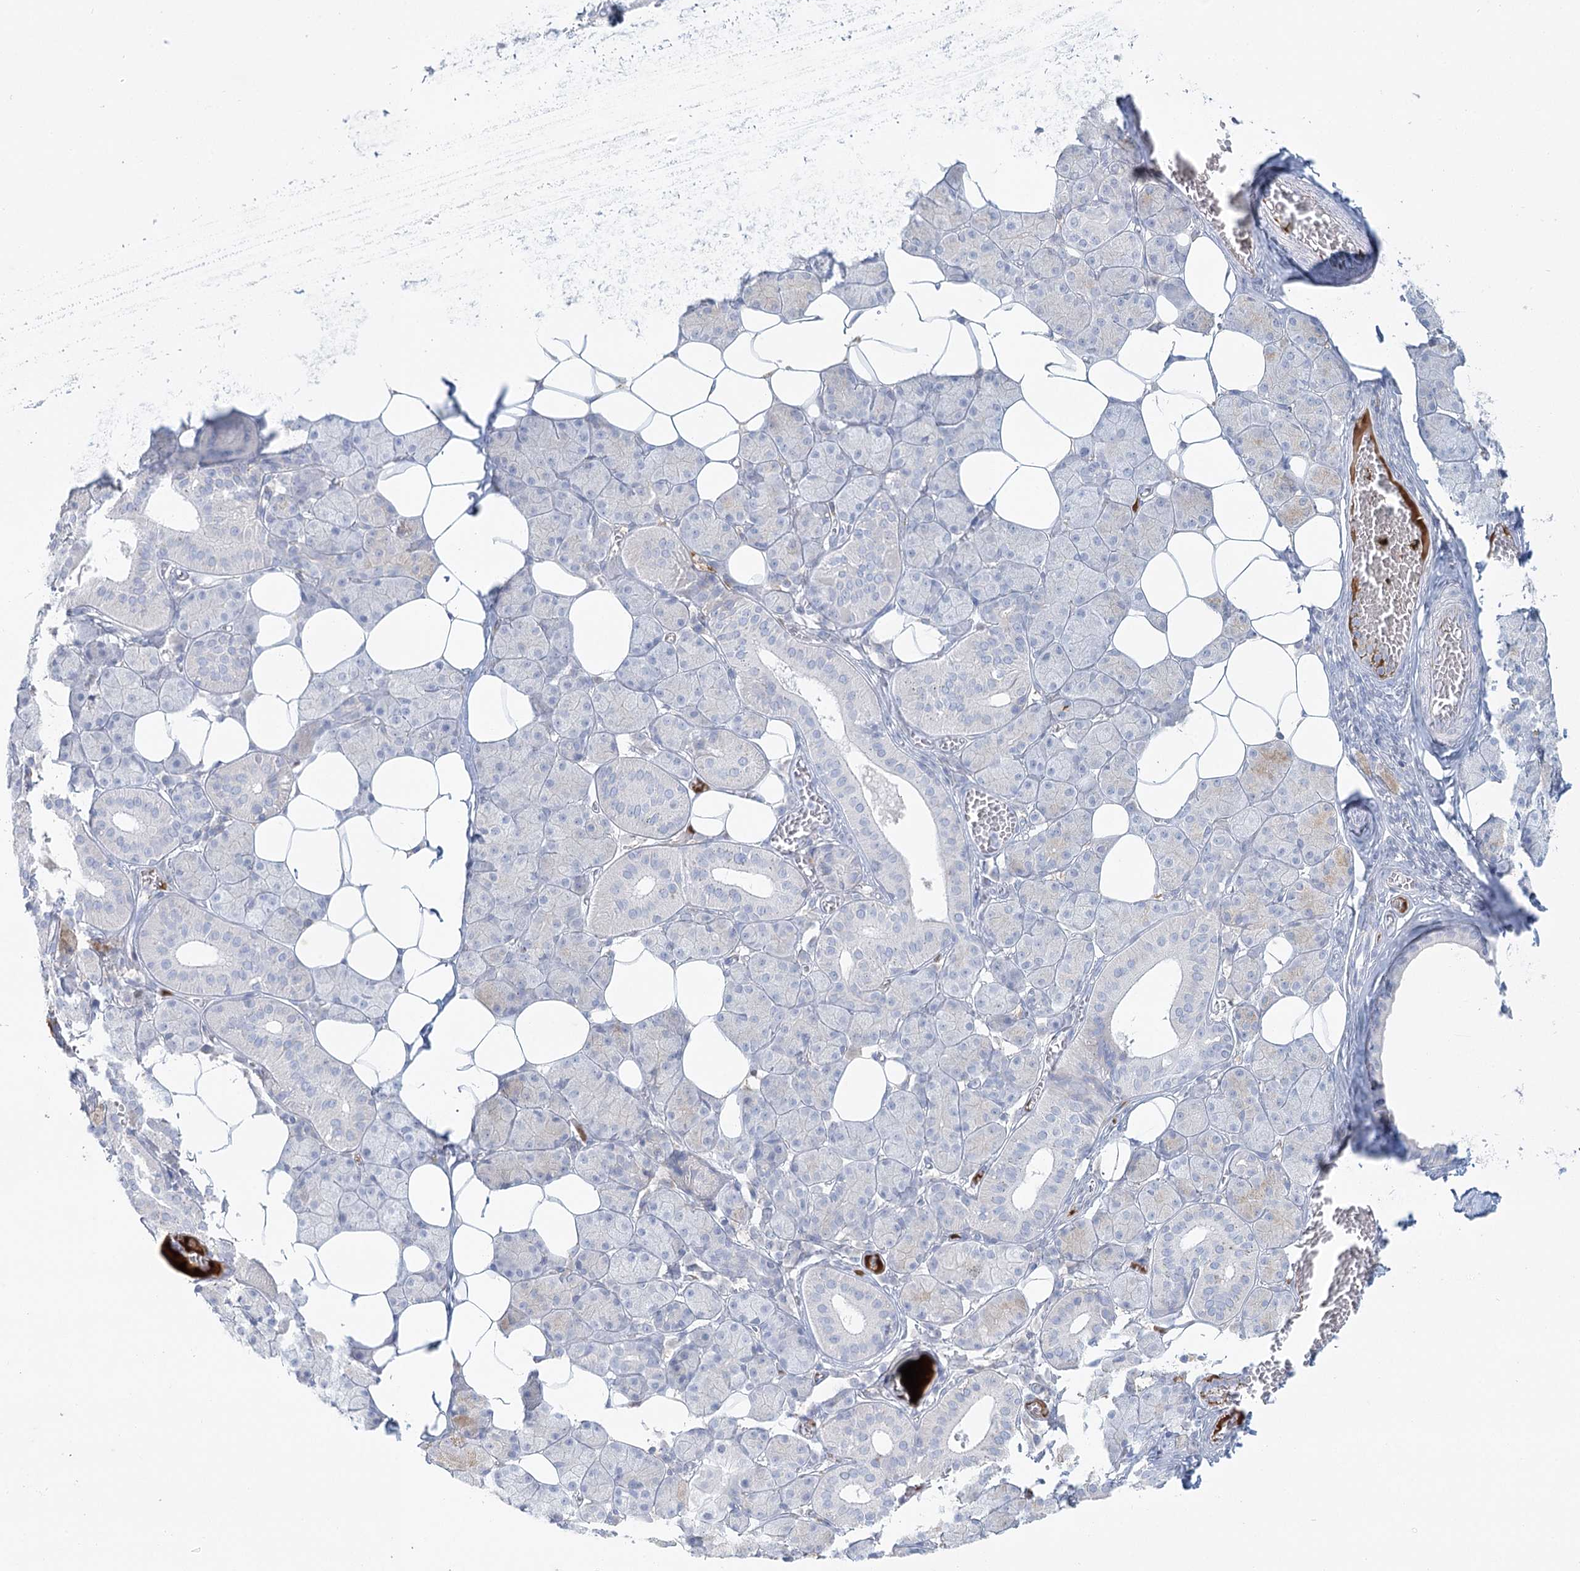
{"staining": {"intensity": "negative", "quantity": "none", "location": "none"}, "tissue": "salivary gland", "cell_type": "Glandular cells", "image_type": "normal", "snomed": [{"axis": "morphology", "description": "Normal tissue, NOS"}, {"axis": "topography", "description": "Salivary gland"}], "caption": "DAB (3,3'-diaminobenzidine) immunohistochemical staining of benign human salivary gland demonstrates no significant positivity in glandular cells. The staining is performed using DAB (3,3'-diaminobenzidine) brown chromogen with nuclei counter-stained in using hematoxylin.", "gene": "DMGDH", "patient": {"sex": "female", "age": 33}}